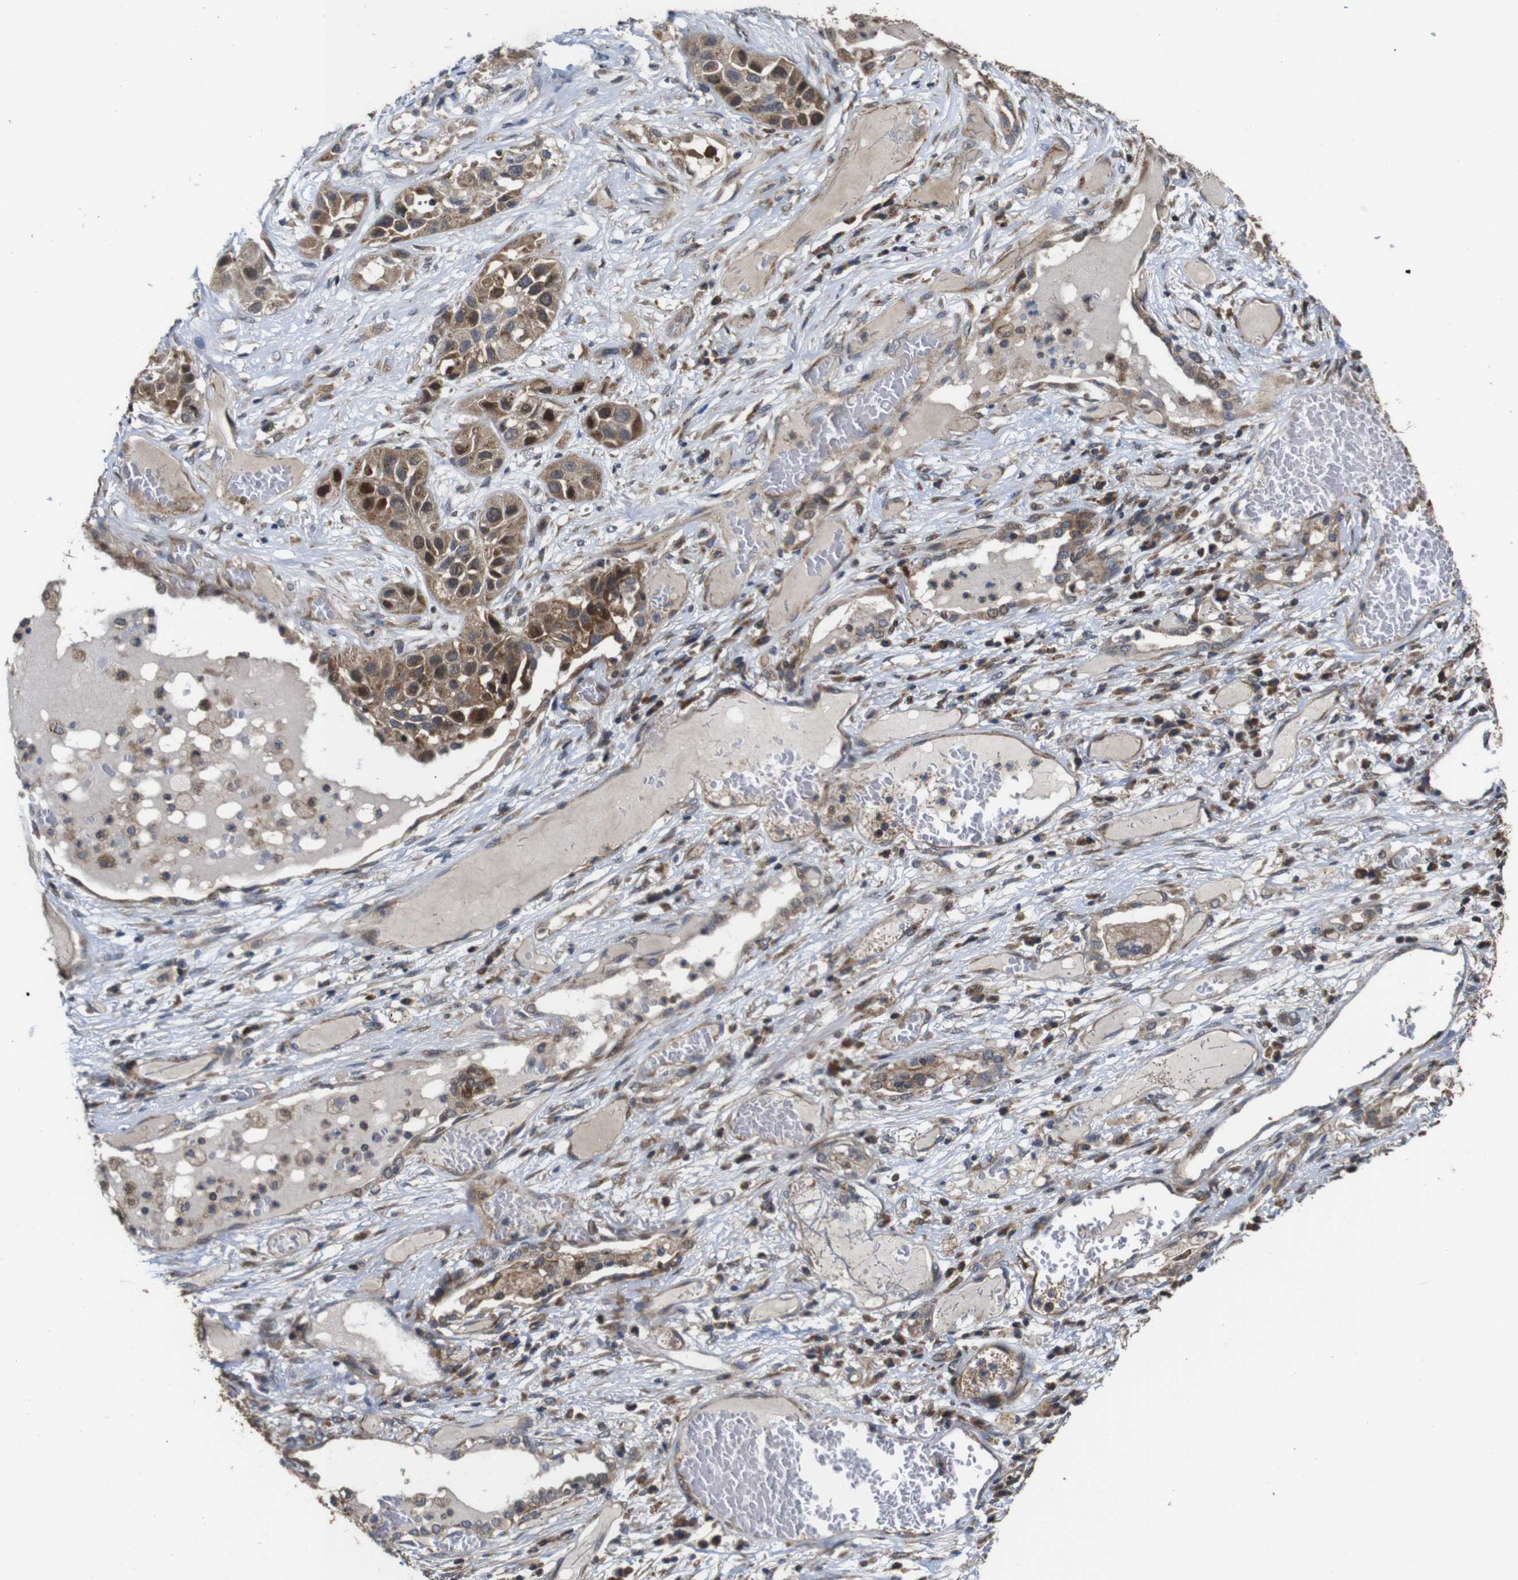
{"staining": {"intensity": "moderate", "quantity": ">75%", "location": "cytoplasmic/membranous,nuclear"}, "tissue": "lung cancer", "cell_type": "Tumor cells", "image_type": "cancer", "snomed": [{"axis": "morphology", "description": "Squamous cell carcinoma, NOS"}, {"axis": "topography", "description": "Lung"}], "caption": "IHC photomicrograph of human lung cancer stained for a protein (brown), which exhibits medium levels of moderate cytoplasmic/membranous and nuclear staining in about >75% of tumor cells.", "gene": "SNN", "patient": {"sex": "male", "age": 71}}